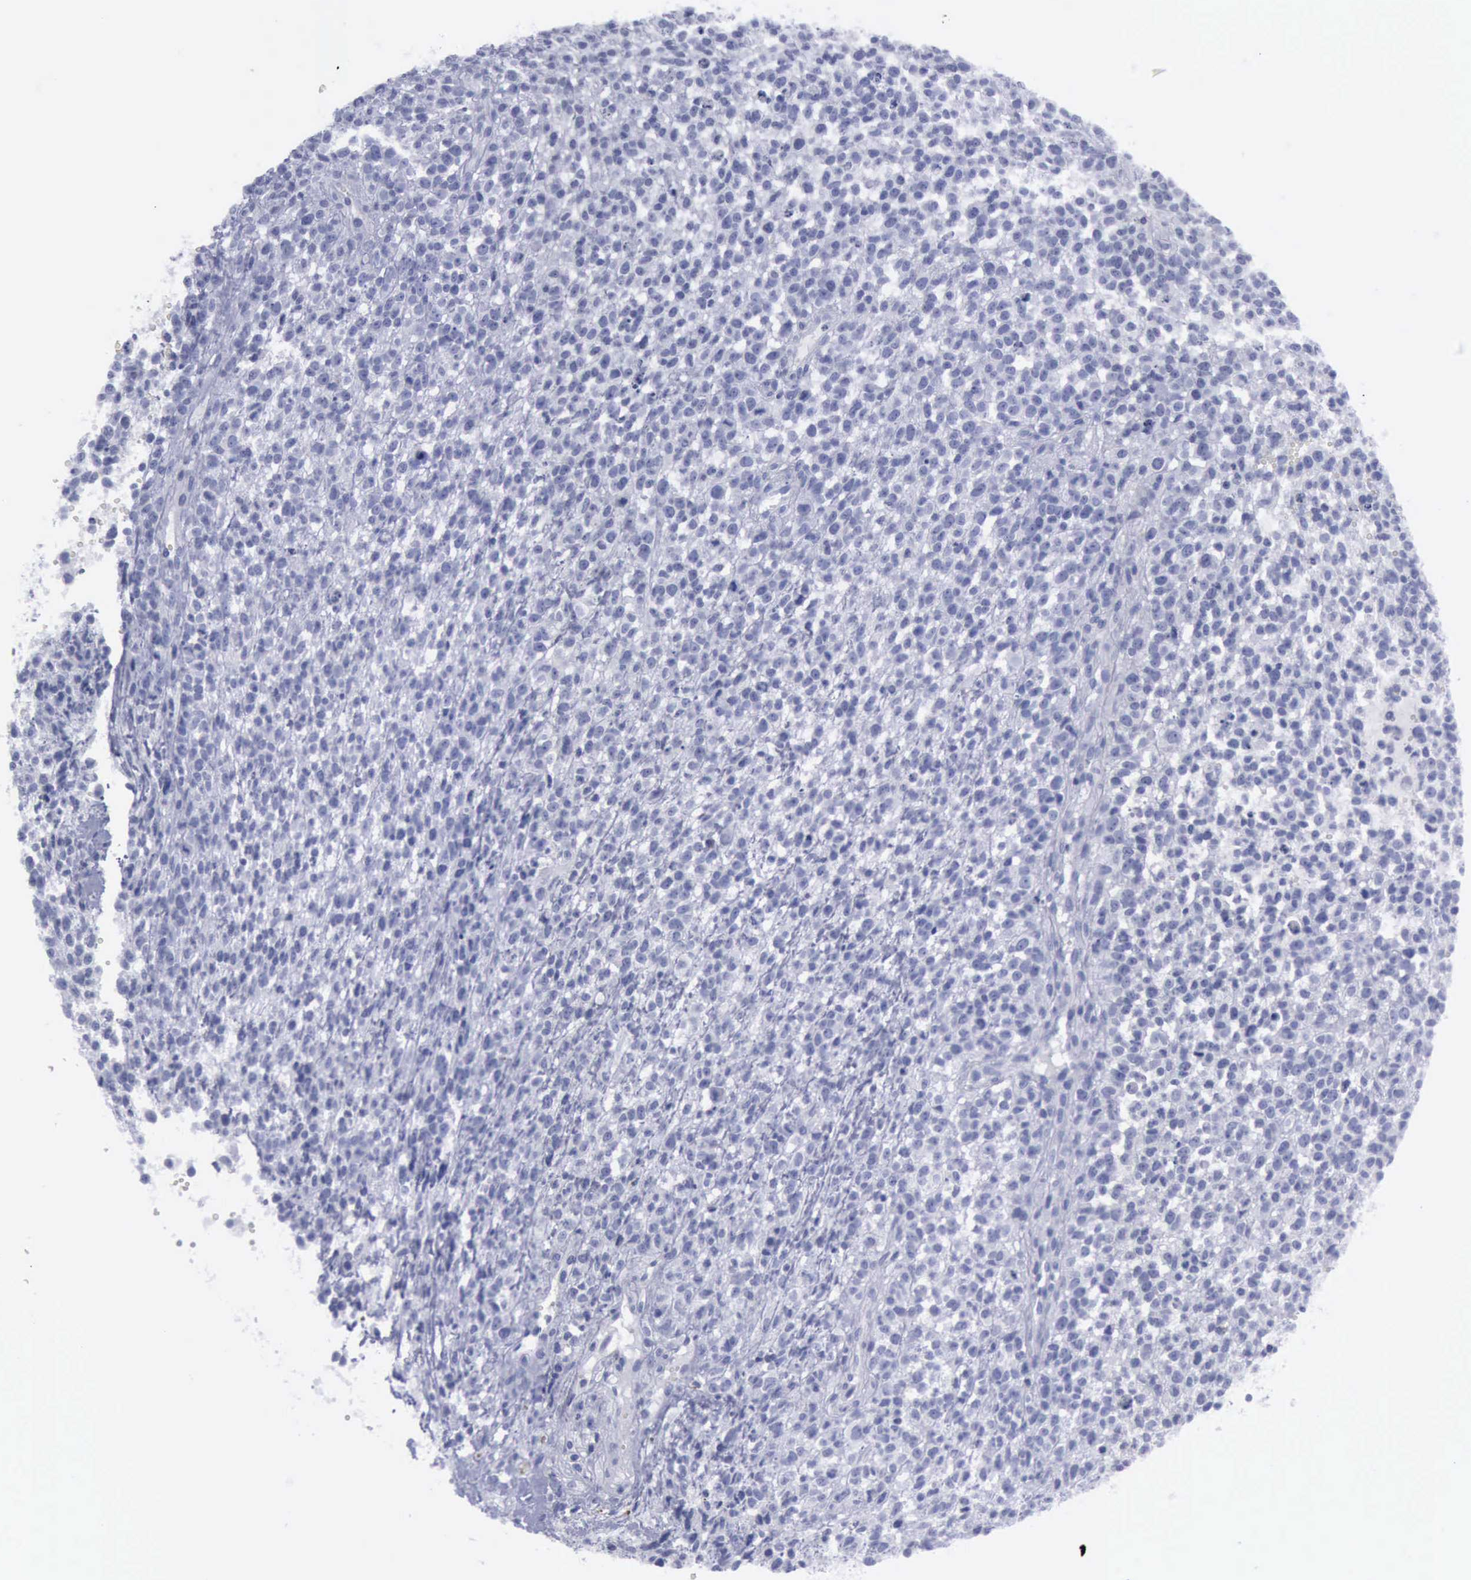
{"staining": {"intensity": "negative", "quantity": "none", "location": "none"}, "tissue": "glioma", "cell_type": "Tumor cells", "image_type": "cancer", "snomed": [{"axis": "morphology", "description": "Glioma, malignant, High grade"}, {"axis": "topography", "description": "Brain"}], "caption": "Immunohistochemistry histopathology image of neoplastic tissue: glioma stained with DAB reveals no significant protein positivity in tumor cells. (Immunohistochemistry, brightfield microscopy, high magnification).", "gene": "KRT13", "patient": {"sex": "male", "age": 66}}